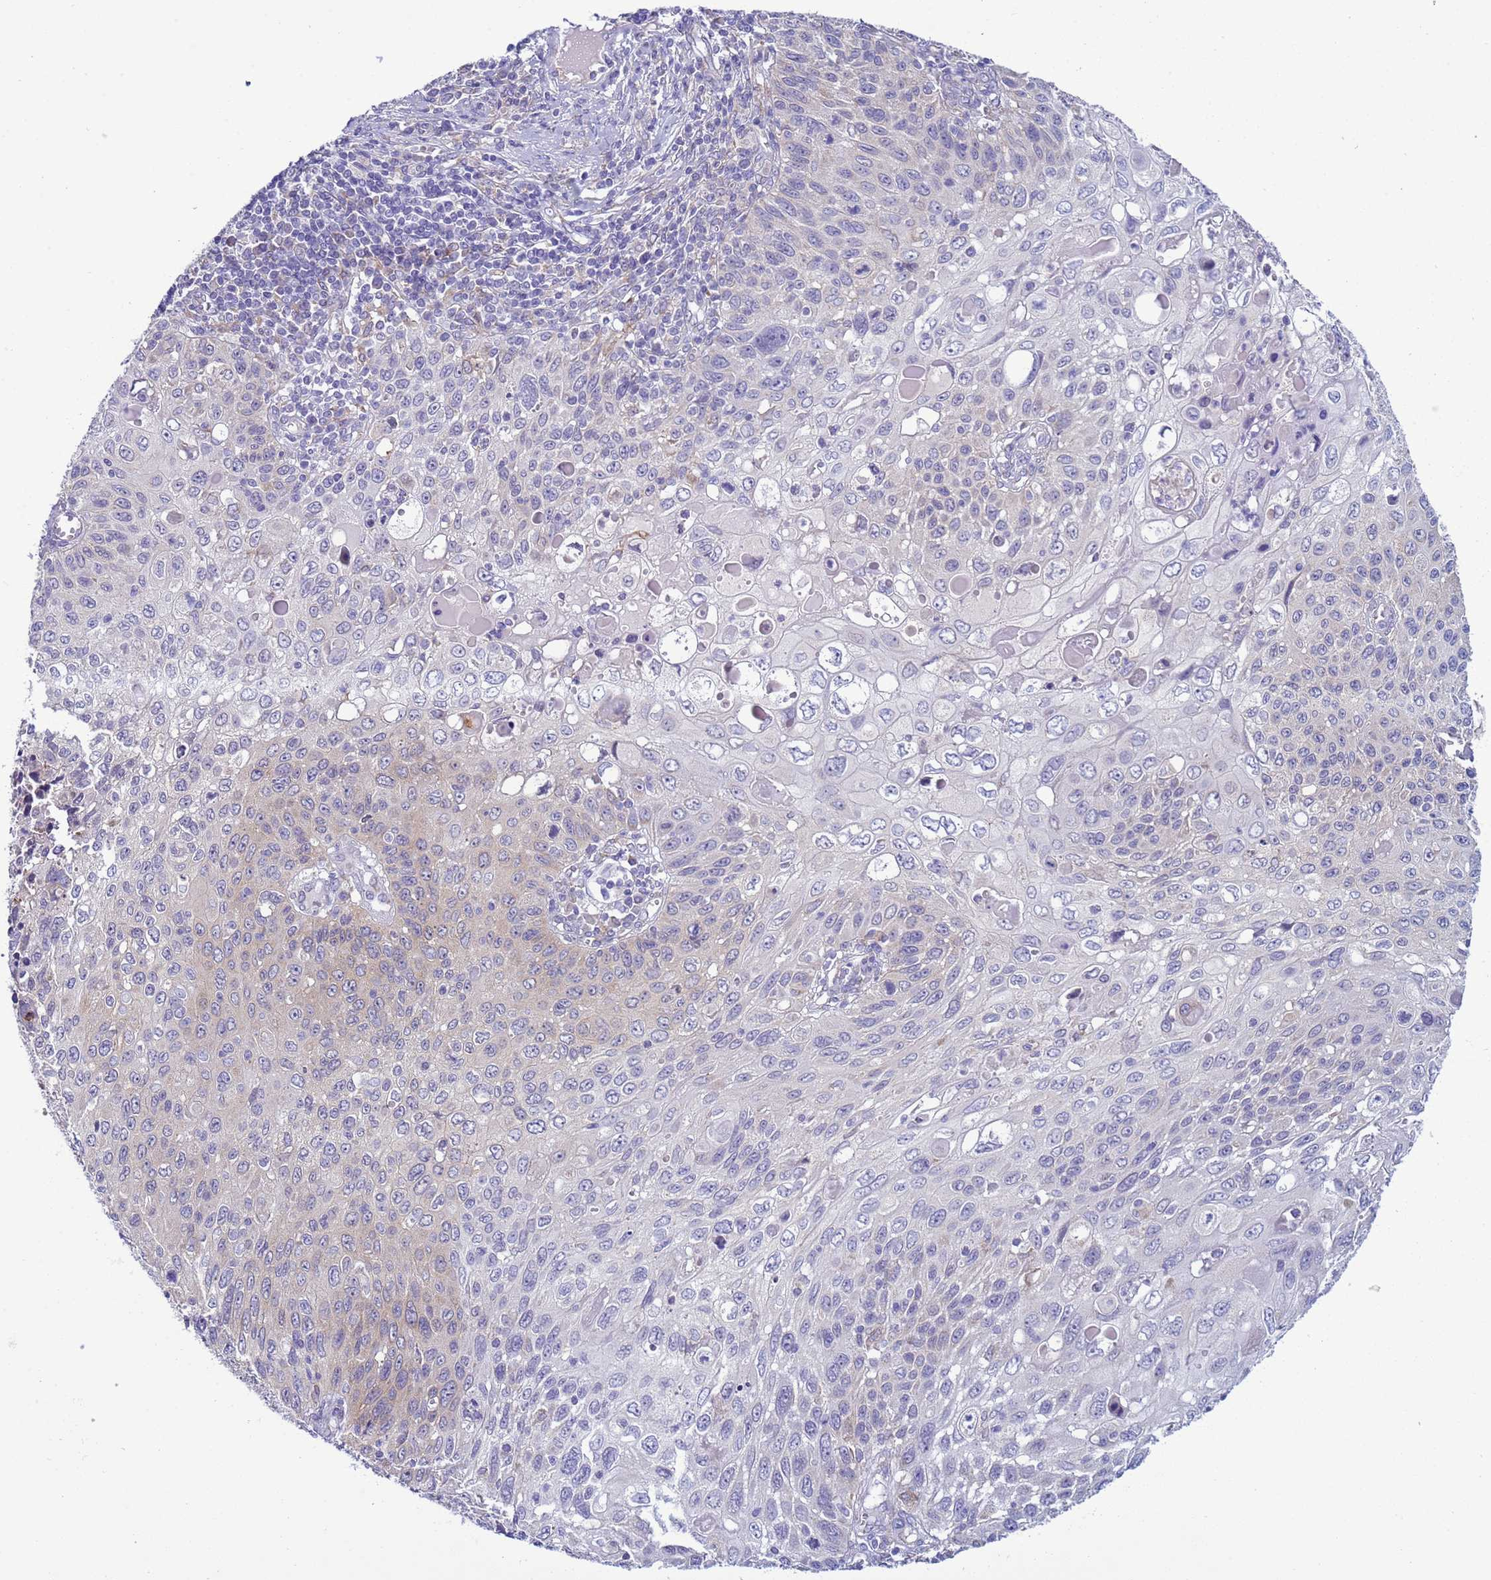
{"staining": {"intensity": "negative", "quantity": "none", "location": "none"}, "tissue": "cervical cancer", "cell_type": "Tumor cells", "image_type": "cancer", "snomed": [{"axis": "morphology", "description": "Squamous cell carcinoma, NOS"}, {"axis": "topography", "description": "Cervix"}], "caption": "High magnification brightfield microscopy of squamous cell carcinoma (cervical) stained with DAB (brown) and counterstained with hematoxylin (blue): tumor cells show no significant staining. (Stains: DAB (3,3'-diaminobenzidine) immunohistochemistry with hematoxylin counter stain, Microscopy: brightfield microscopy at high magnification).", "gene": "ABHD17B", "patient": {"sex": "female", "age": 70}}